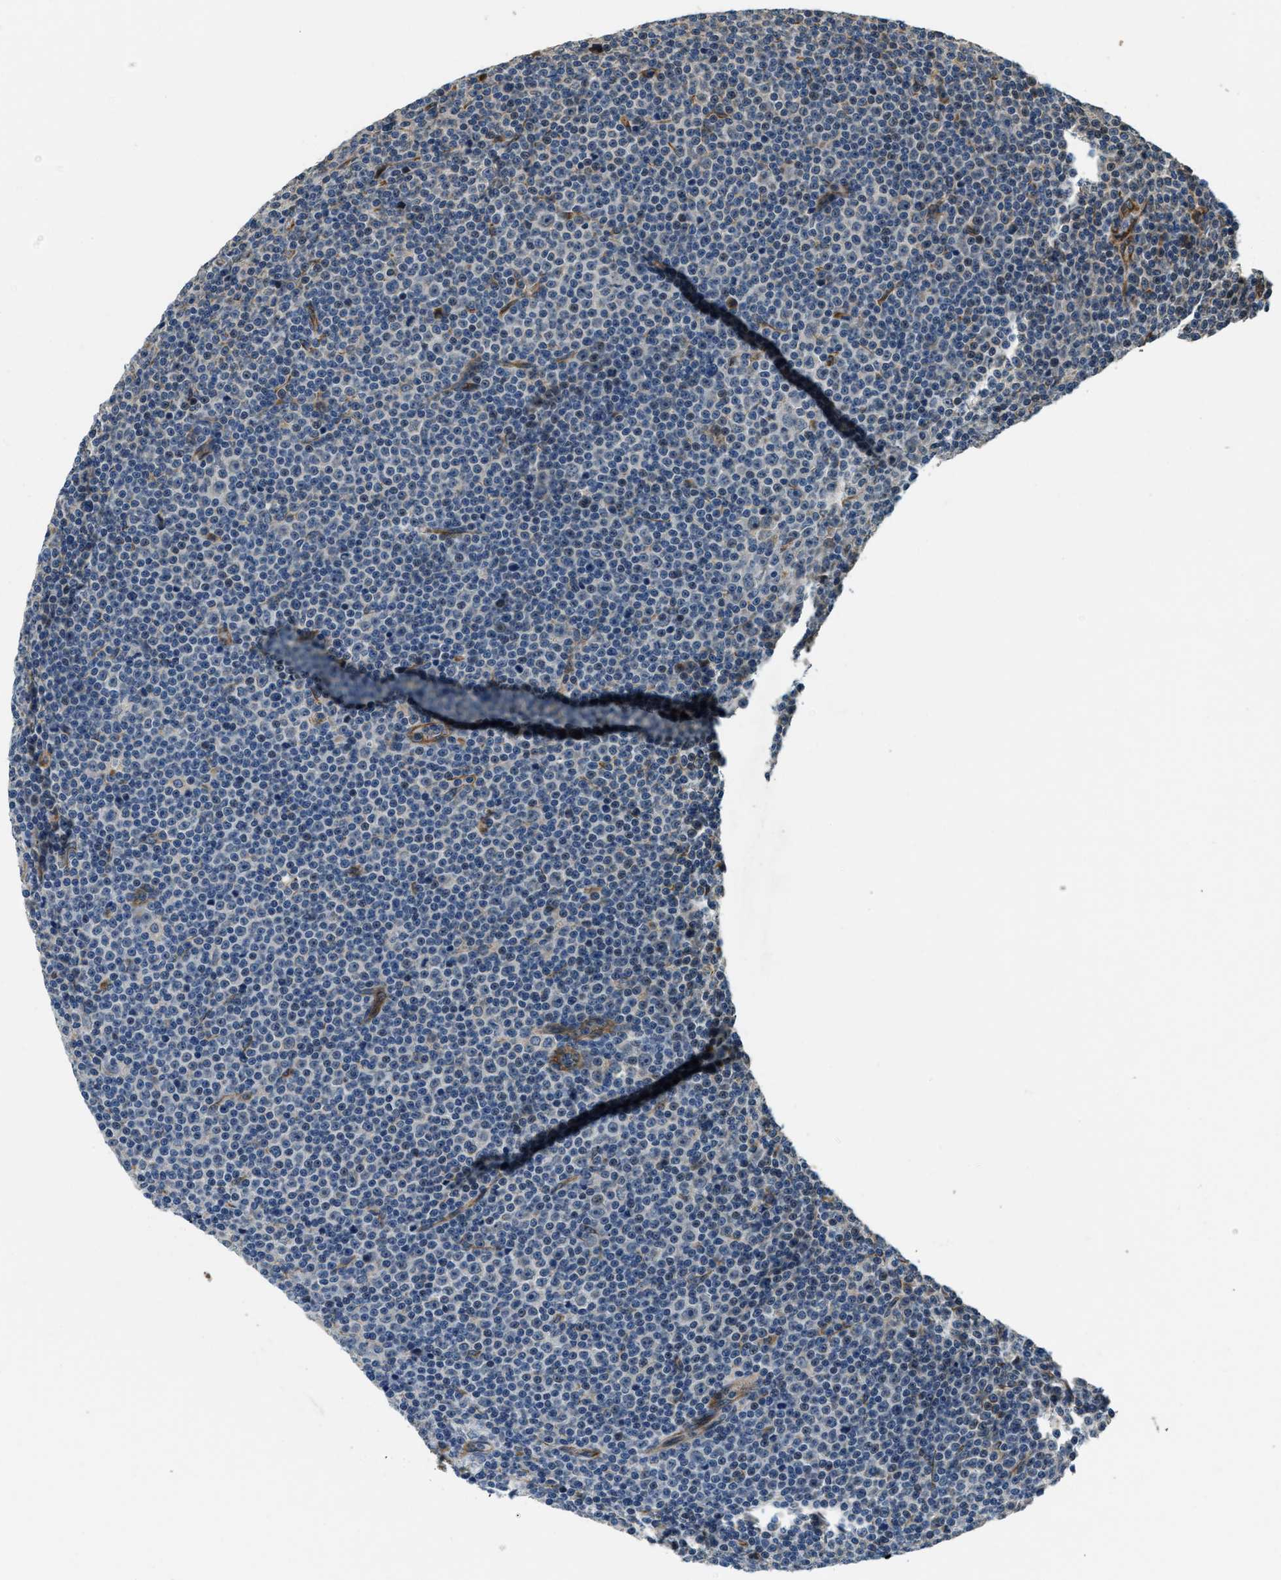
{"staining": {"intensity": "negative", "quantity": "none", "location": "none"}, "tissue": "lymphoma", "cell_type": "Tumor cells", "image_type": "cancer", "snomed": [{"axis": "morphology", "description": "Malignant lymphoma, non-Hodgkin's type, Low grade"}, {"axis": "topography", "description": "Lymph node"}], "caption": "The micrograph displays no significant staining in tumor cells of lymphoma.", "gene": "ALOX12", "patient": {"sex": "female", "age": 67}}